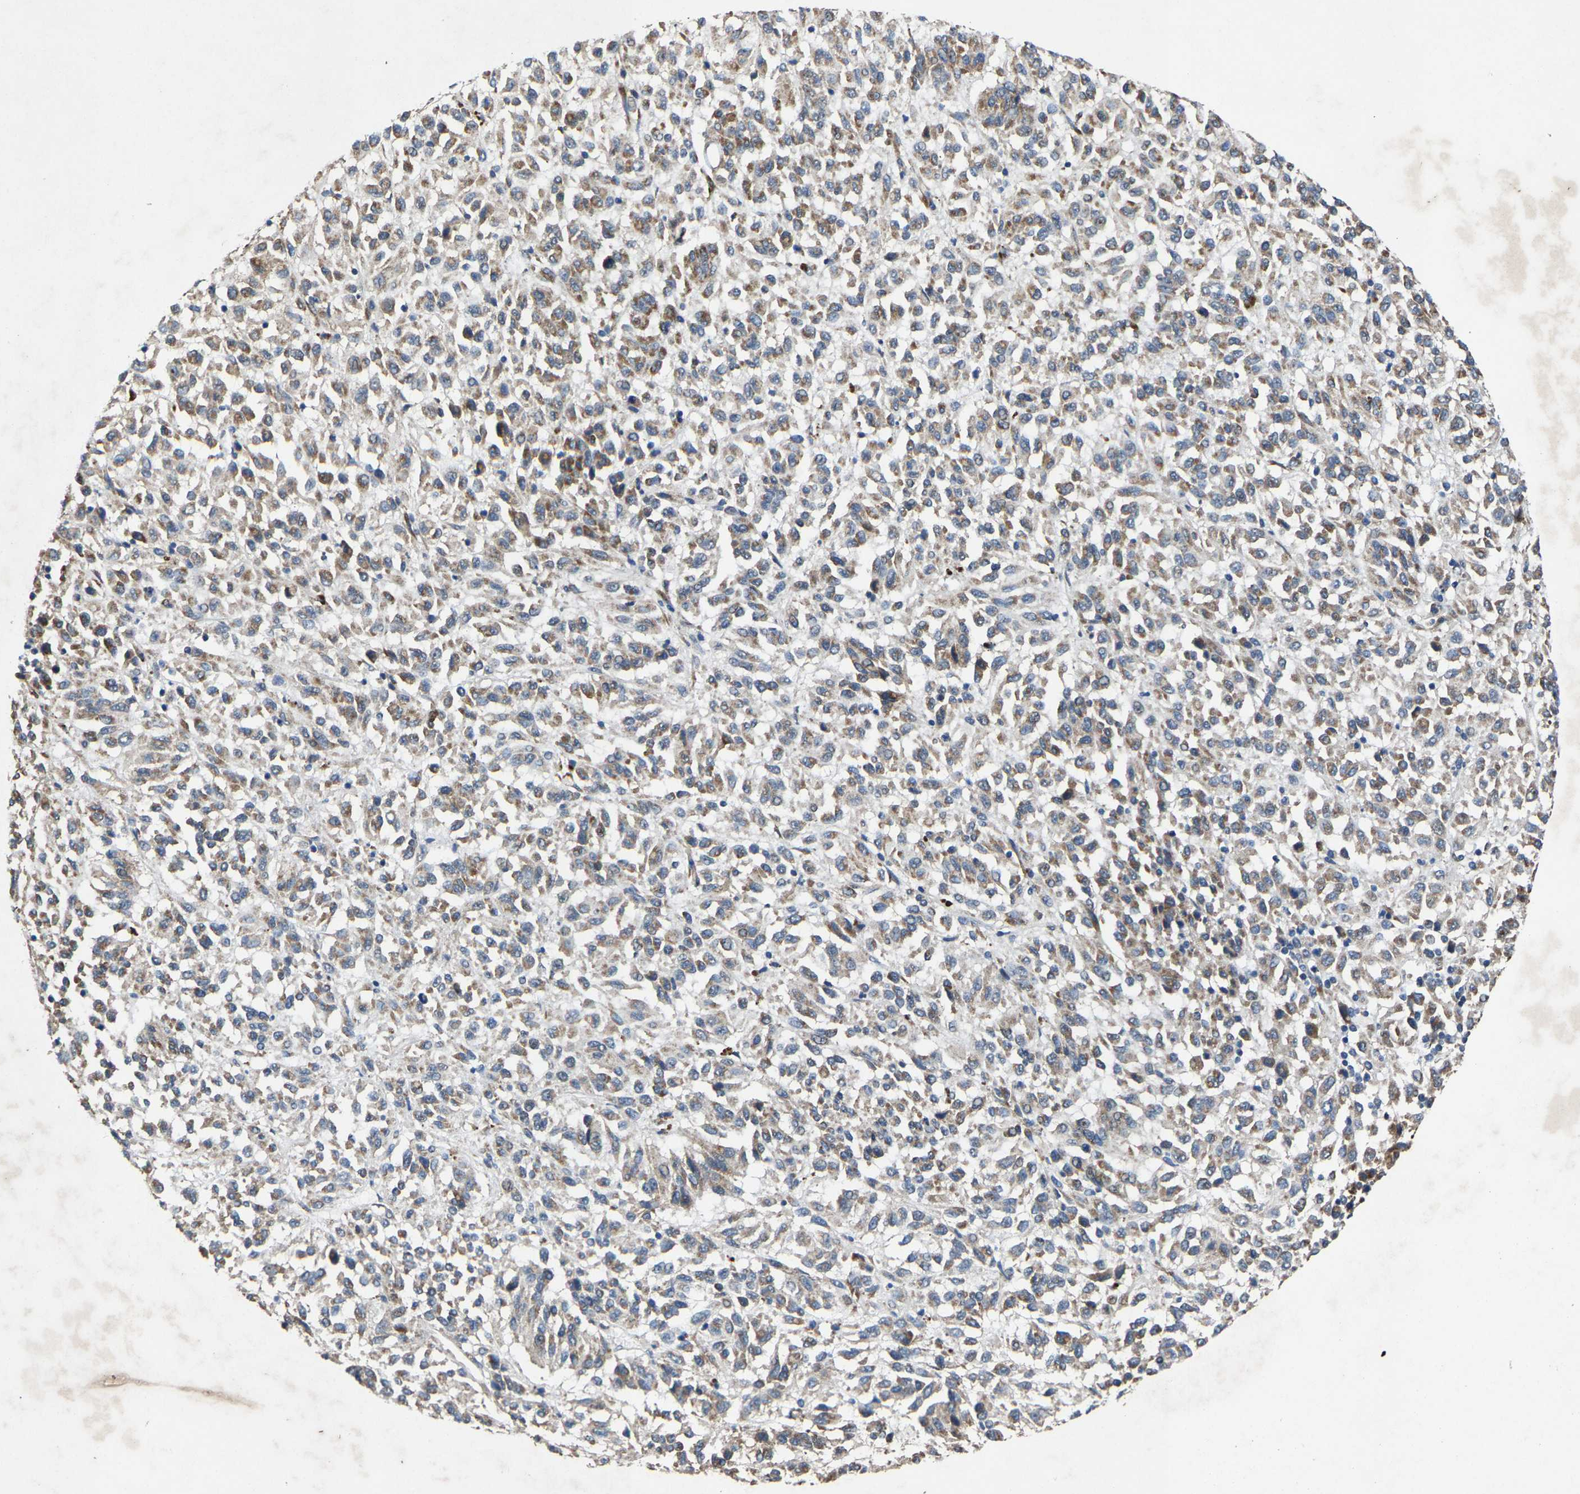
{"staining": {"intensity": "moderate", "quantity": "25%-75%", "location": "cytoplasmic/membranous"}, "tissue": "melanoma", "cell_type": "Tumor cells", "image_type": "cancer", "snomed": [{"axis": "morphology", "description": "Malignant melanoma, Metastatic site"}, {"axis": "topography", "description": "Lung"}], "caption": "High-power microscopy captured an IHC micrograph of melanoma, revealing moderate cytoplasmic/membranous positivity in about 25%-75% of tumor cells. The protein of interest is shown in brown color, while the nuclei are stained blue.", "gene": "PDP1", "patient": {"sex": "male", "age": 64}}